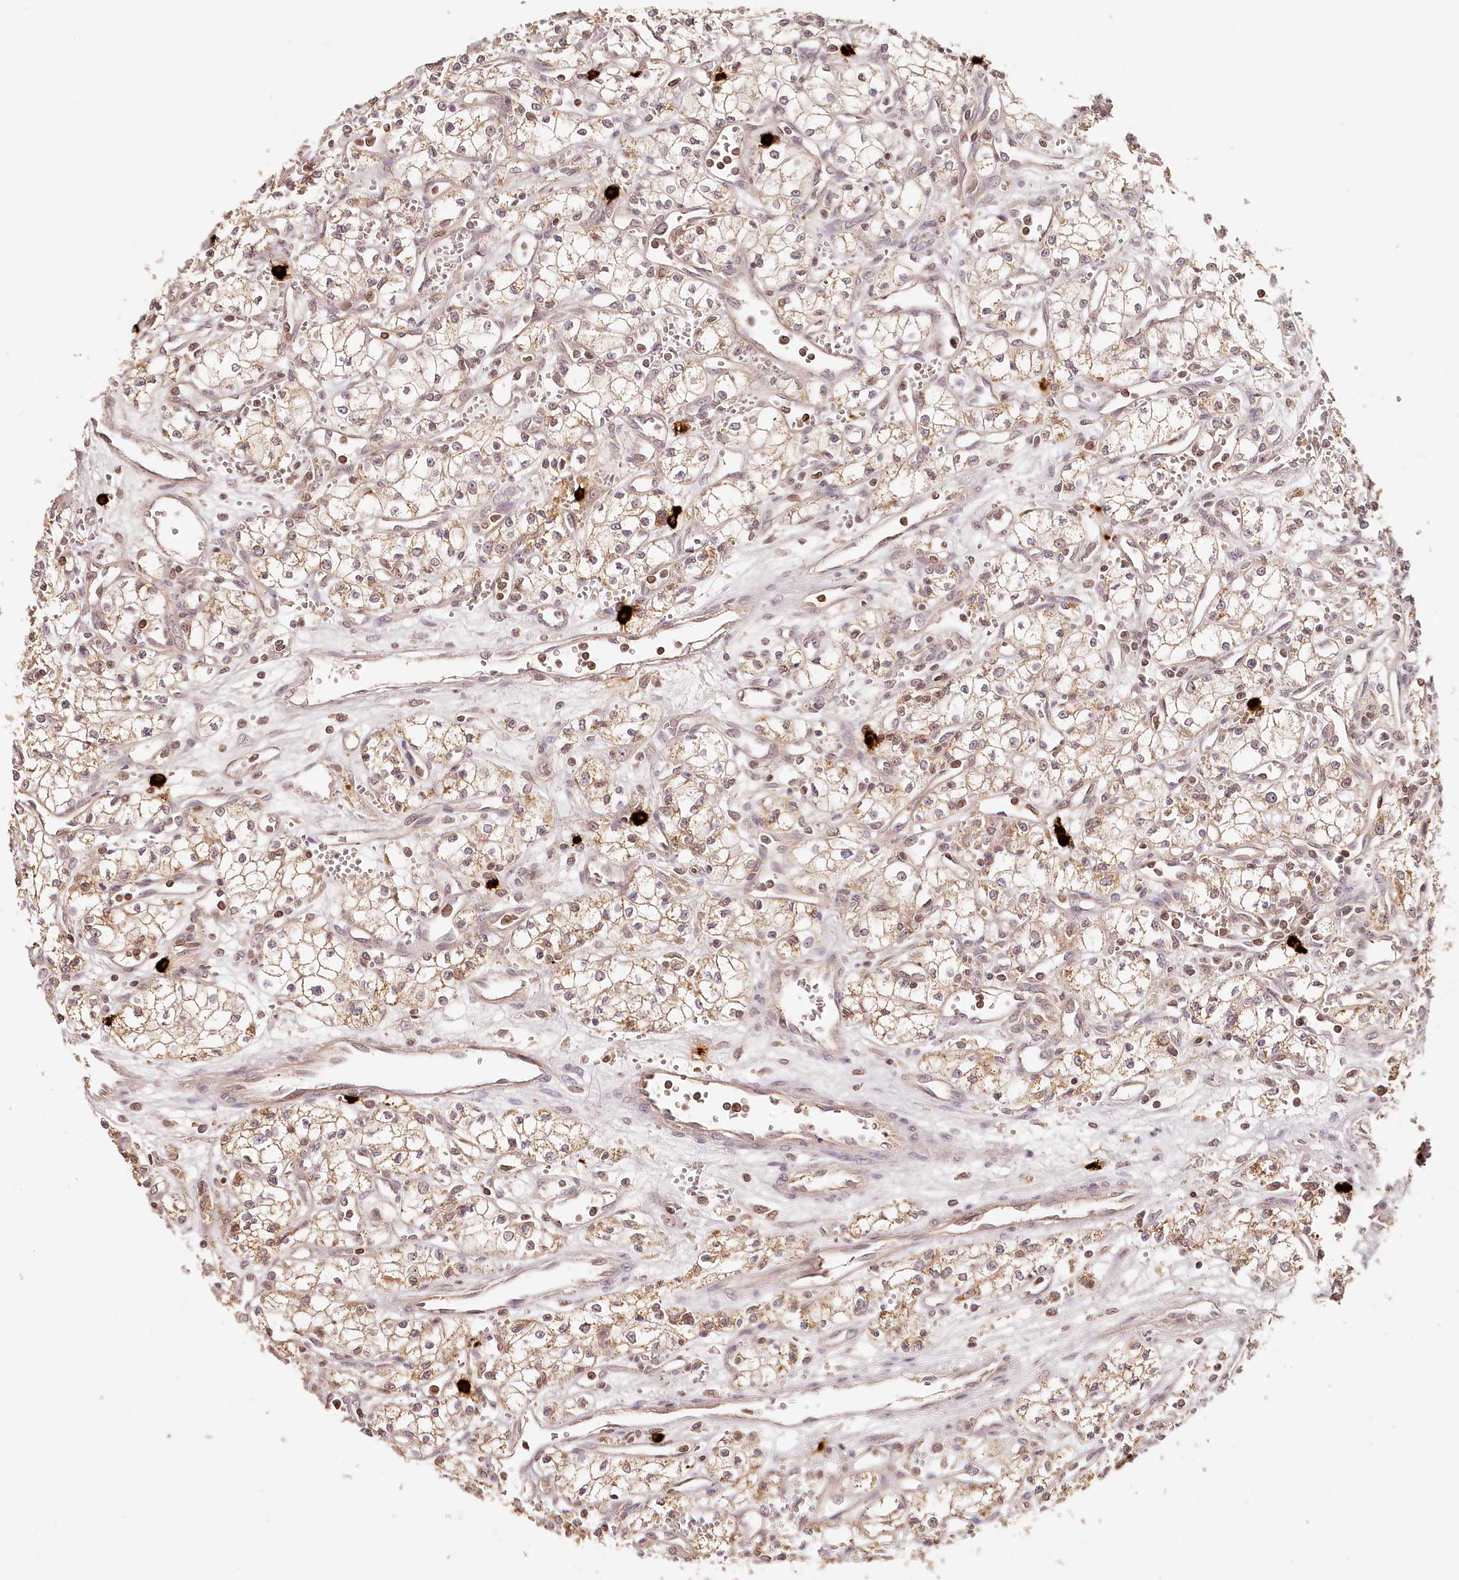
{"staining": {"intensity": "weak", "quantity": "25%-75%", "location": "cytoplasmic/membranous"}, "tissue": "renal cancer", "cell_type": "Tumor cells", "image_type": "cancer", "snomed": [{"axis": "morphology", "description": "Adenocarcinoma, NOS"}, {"axis": "topography", "description": "Kidney"}], "caption": "The immunohistochemical stain shows weak cytoplasmic/membranous positivity in tumor cells of renal adenocarcinoma tissue.", "gene": "SYNGR1", "patient": {"sex": "male", "age": 59}}